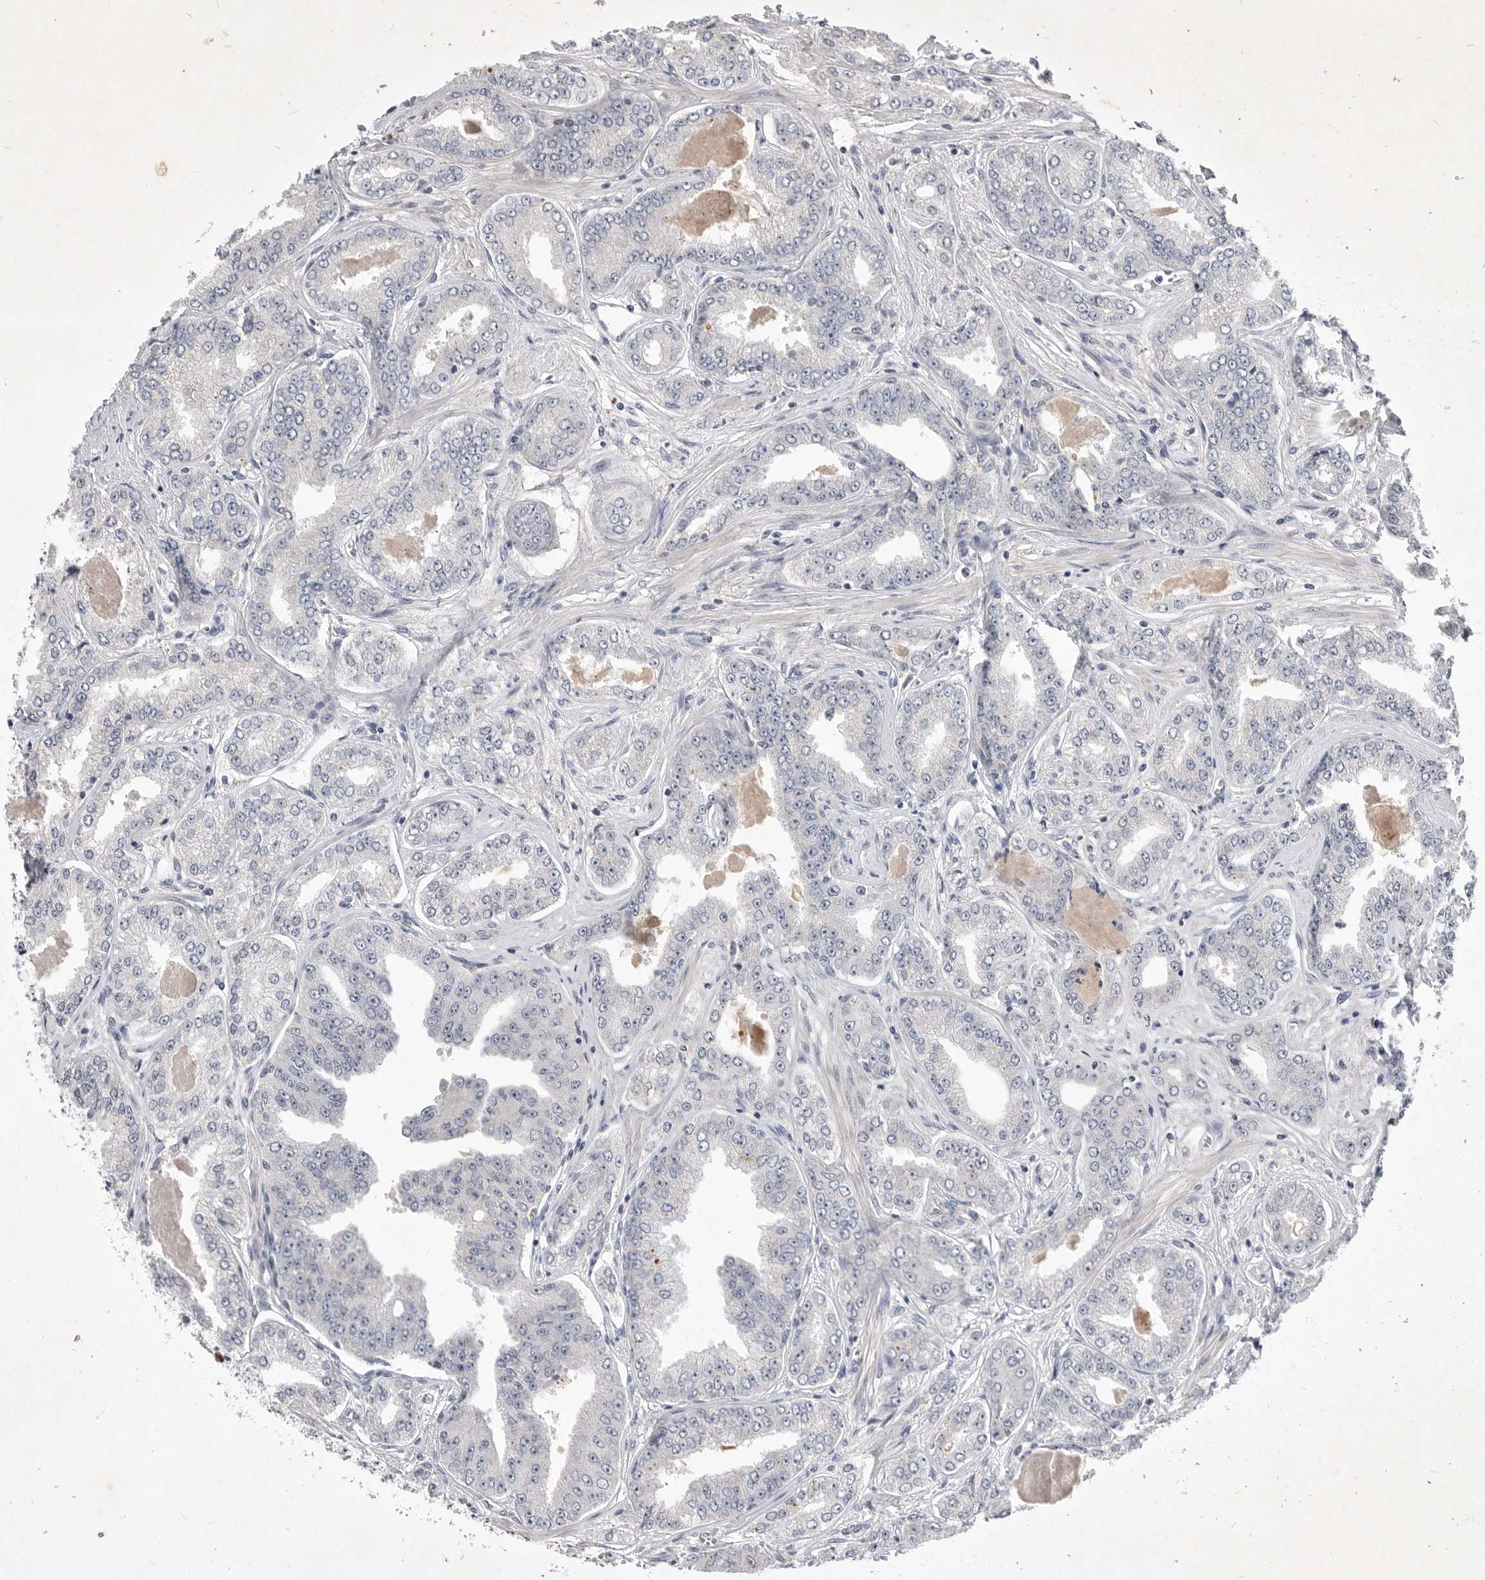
{"staining": {"intensity": "negative", "quantity": "none", "location": "none"}, "tissue": "prostate cancer", "cell_type": "Tumor cells", "image_type": "cancer", "snomed": [{"axis": "morphology", "description": "Adenocarcinoma, High grade"}, {"axis": "topography", "description": "Prostate"}], "caption": "Protein analysis of prostate cancer (high-grade adenocarcinoma) displays no significant staining in tumor cells.", "gene": "ITGAD", "patient": {"sex": "male", "age": 71}}